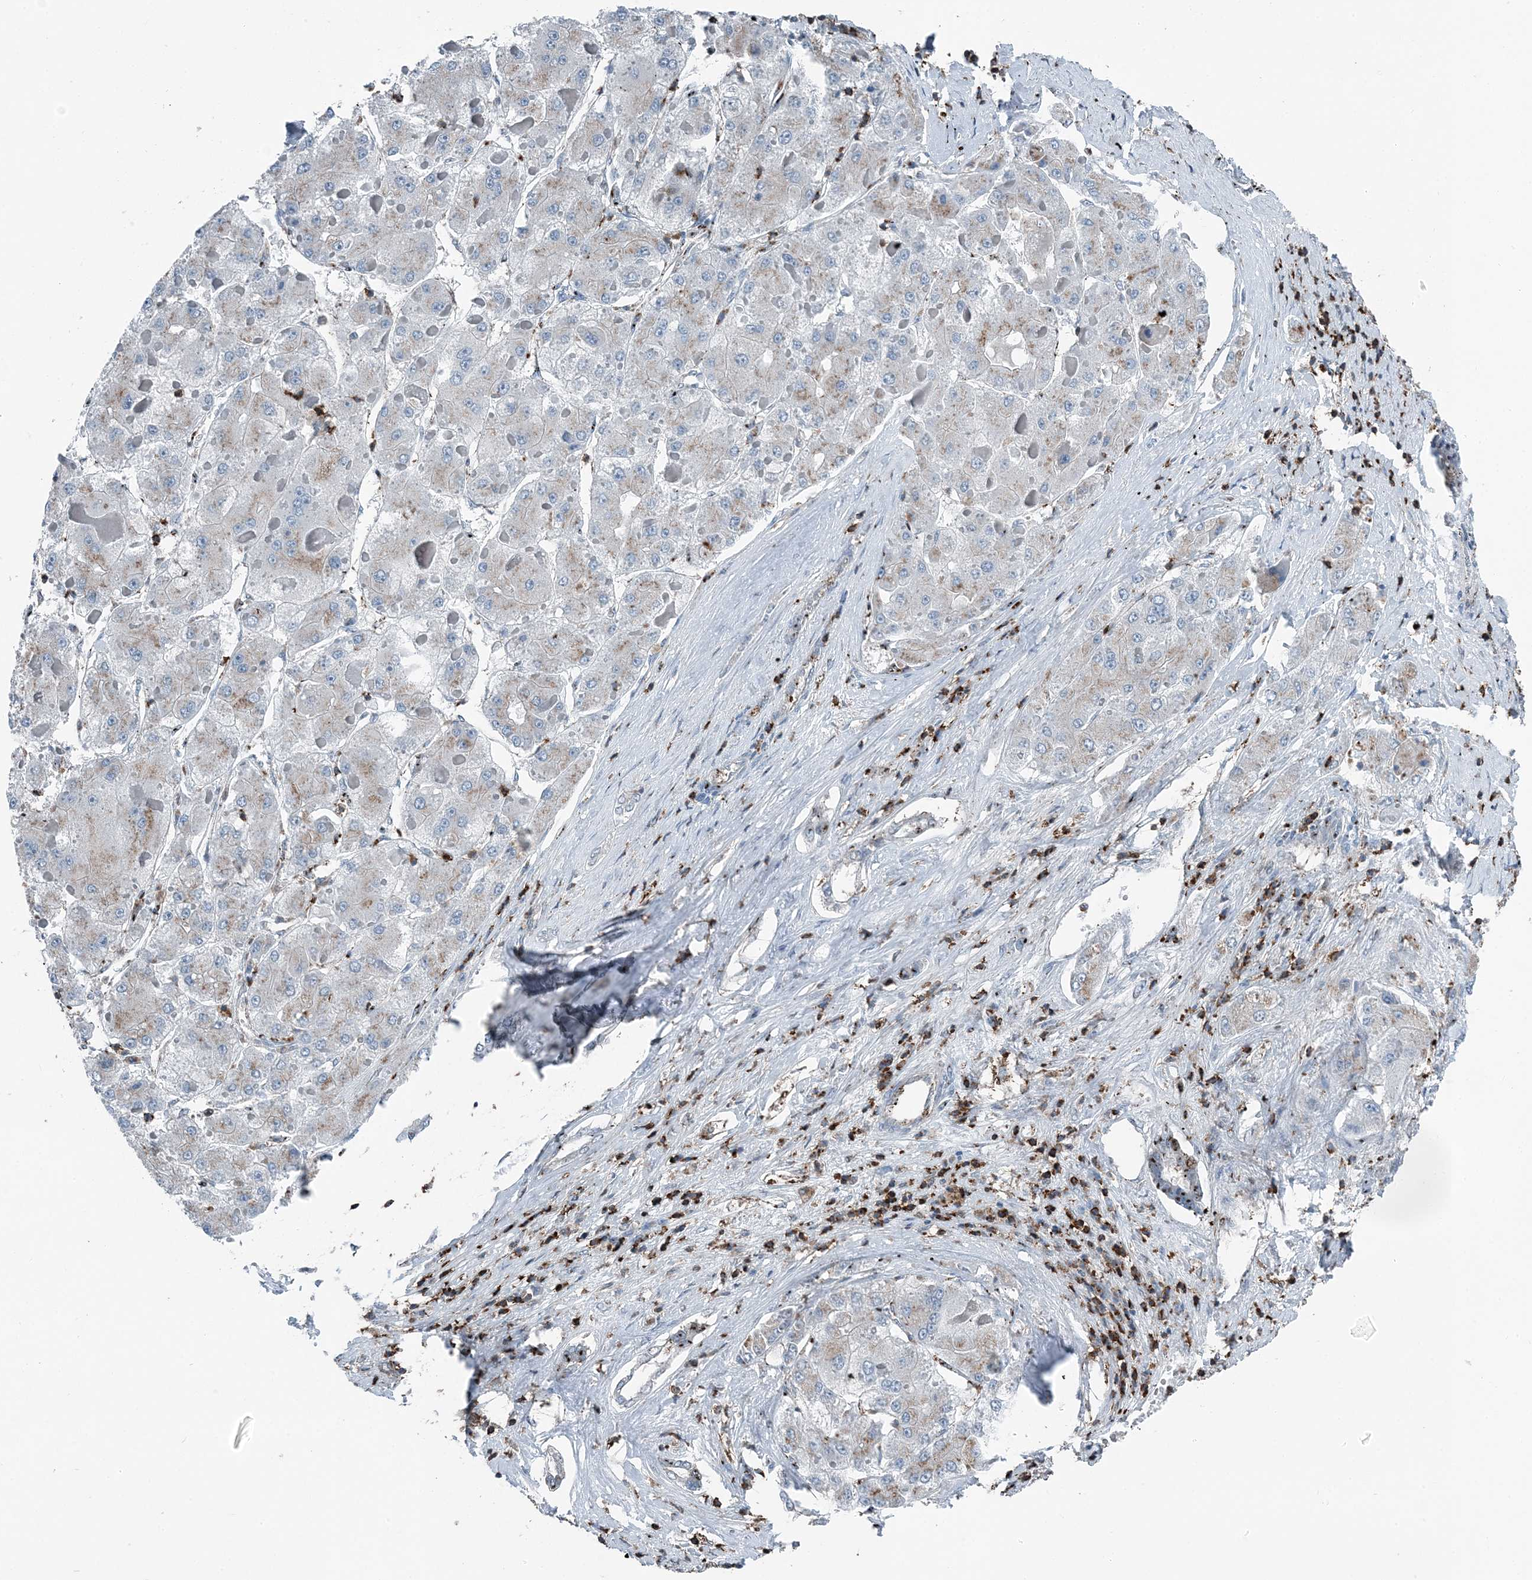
{"staining": {"intensity": "weak", "quantity": "<25%", "location": "cytoplasmic/membranous"}, "tissue": "liver cancer", "cell_type": "Tumor cells", "image_type": "cancer", "snomed": [{"axis": "morphology", "description": "Carcinoma, Hepatocellular, NOS"}, {"axis": "topography", "description": "Liver"}], "caption": "The IHC image has no significant expression in tumor cells of liver cancer (hepatocellular carcinoma) tissue. The staining was performed using DAB to visualize the protein expression in brown, while the nuclei were stained in blue with hematoxylin (Magnification: 20x).", "gene": "CFL1", "patient": {"sex": "female", "age": 73}}